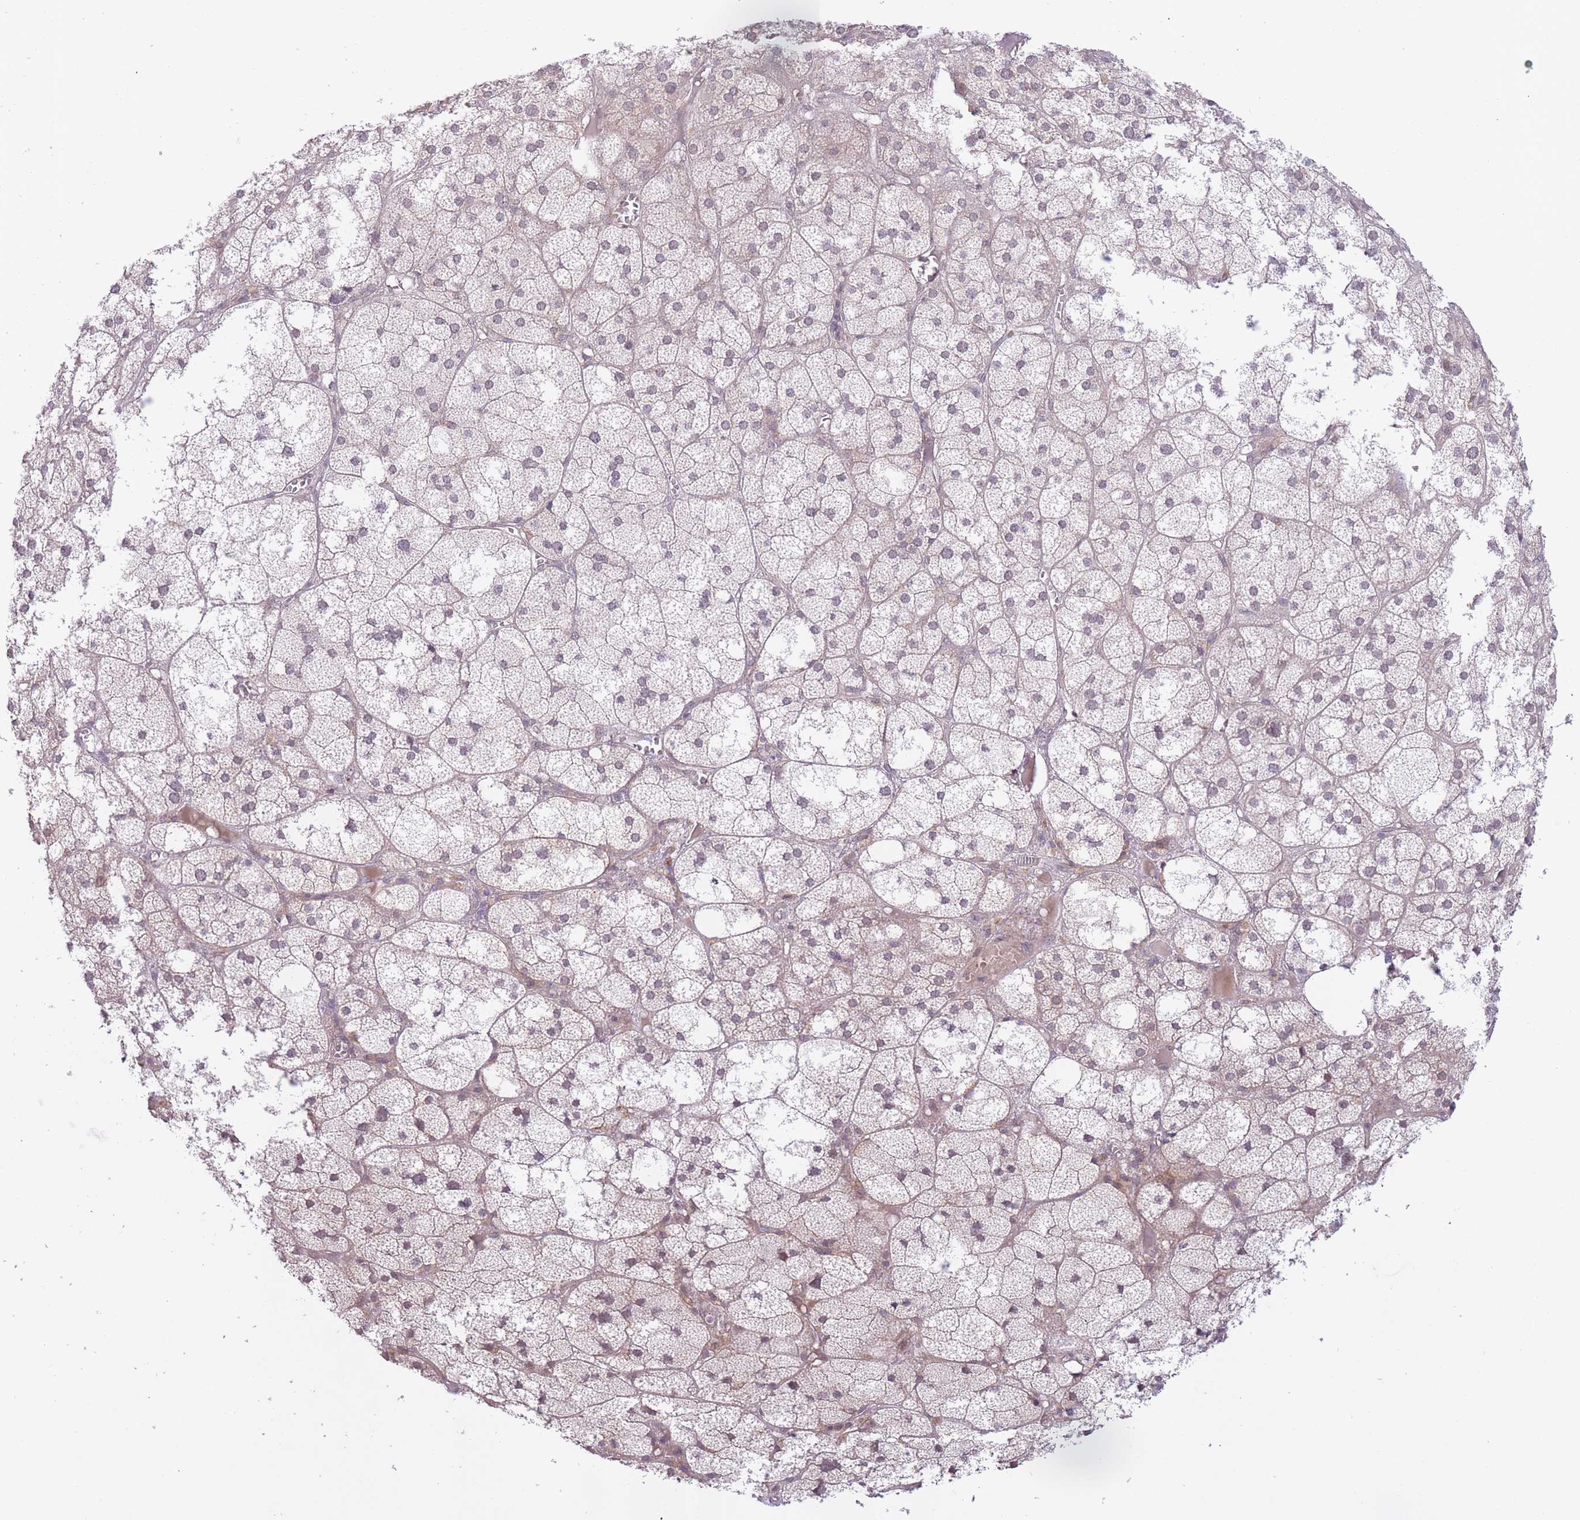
{"staining": {"intensity": "negative", "quantity": "none", "location": "none"}, "tissue": "adrenal gland", "cell_type": "Glandular cells", "image_type": "normal", "snomed": [{"axis": "morphology", "description": "Normal tissue, NOS"}, {"axis": "topography", "description": "Adrenal gland"}], "caption": "Histopathology image shows no protein expression in glandular cells of unremarkable adrenal gland.", "gene": "FUT3", "patient": {"sex": "female", "age": 61}}